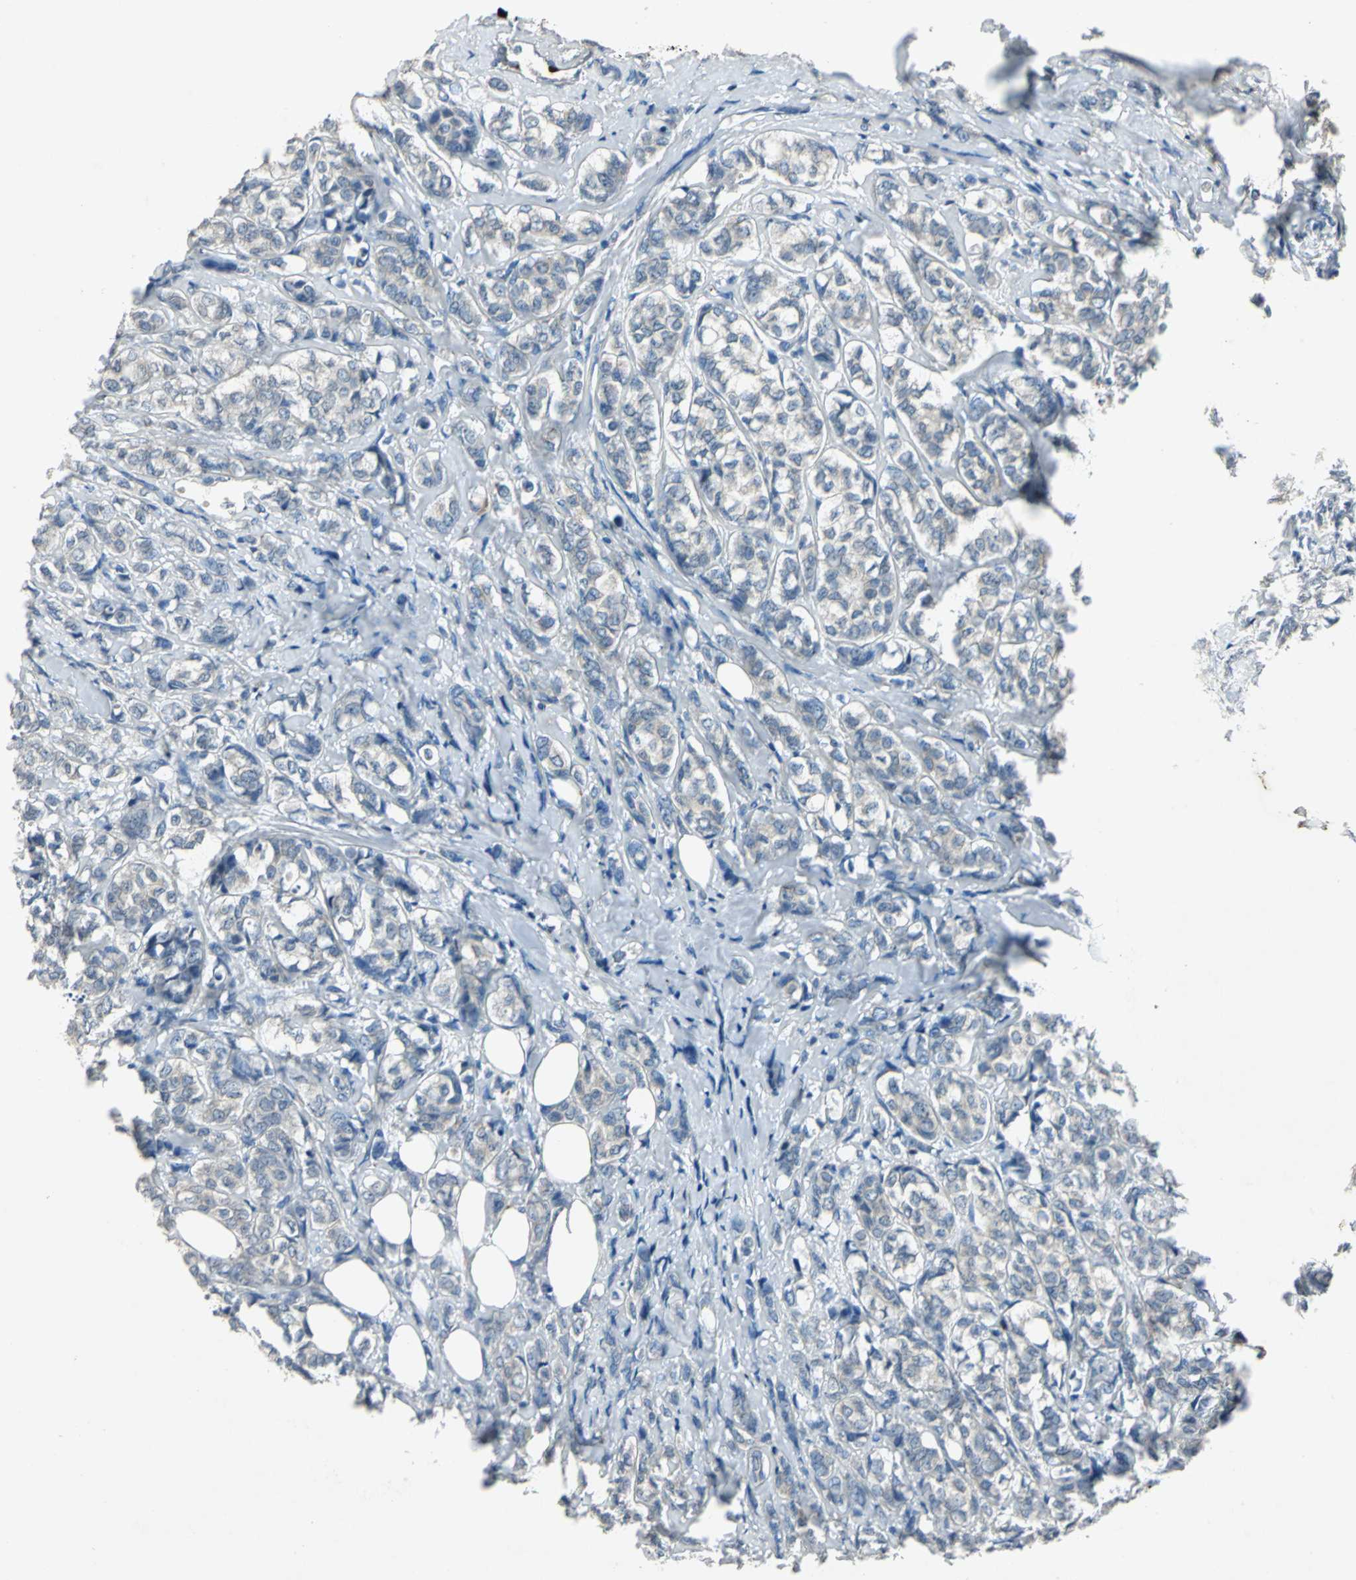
{"staining": {"intensity": "negative", "quantity": "none", "location": "none"}, "tissue": "breast cancer", "cell_type": "Tumor cells", "image_type": "cancer", "snomed": [{"axis": "morphology", "description": "Lobular carcinoma"}, {"axis": "topography", "description": "Breast"}], "caption": "An image of lobular carcinoma (breast) stained for a protein exhibits no brown staining in tumor cells.", "gene": "SLC2A13", "patient": {"sex": "female", "age": 60}}